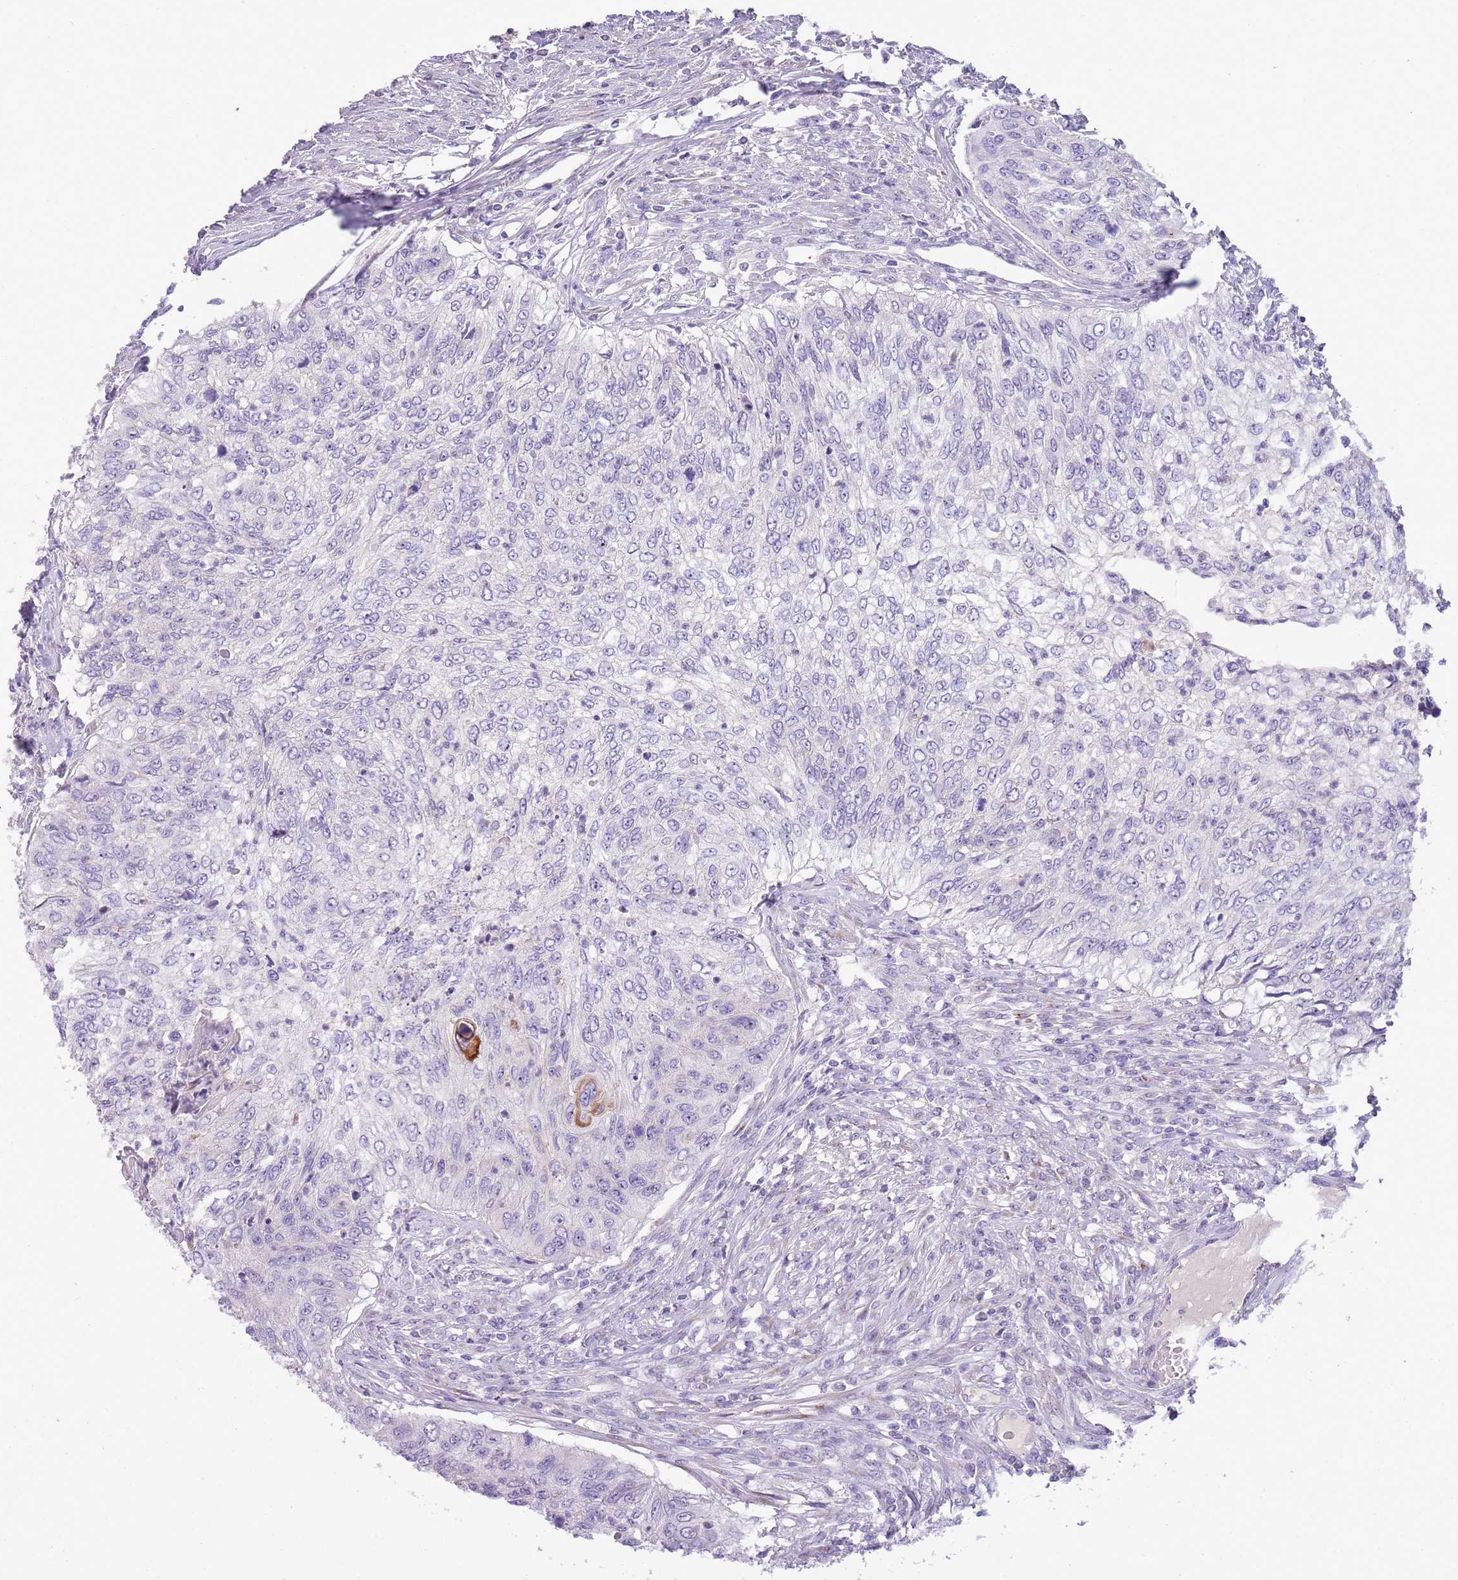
{"staining": {"intensity": "negative", "quantity": "none", "location": "none"}, "tissue": "urothelial cancer", "cell_type": "Tumor cells", "image_type": "cancer", "snomed": [{"axis": "morphology", "description": "Urothelial carcinoma, High grade"}, {"axis": "topography", "description": "Urinary bladder"}], "caption": "The immunohistochemistry (IHC) histopathology image has no significant staining in tumor cells of high-grade urothelial carcinoma tissue.", "gene": "NBPF6", "patient": {"sex": "female", "age": 60}}